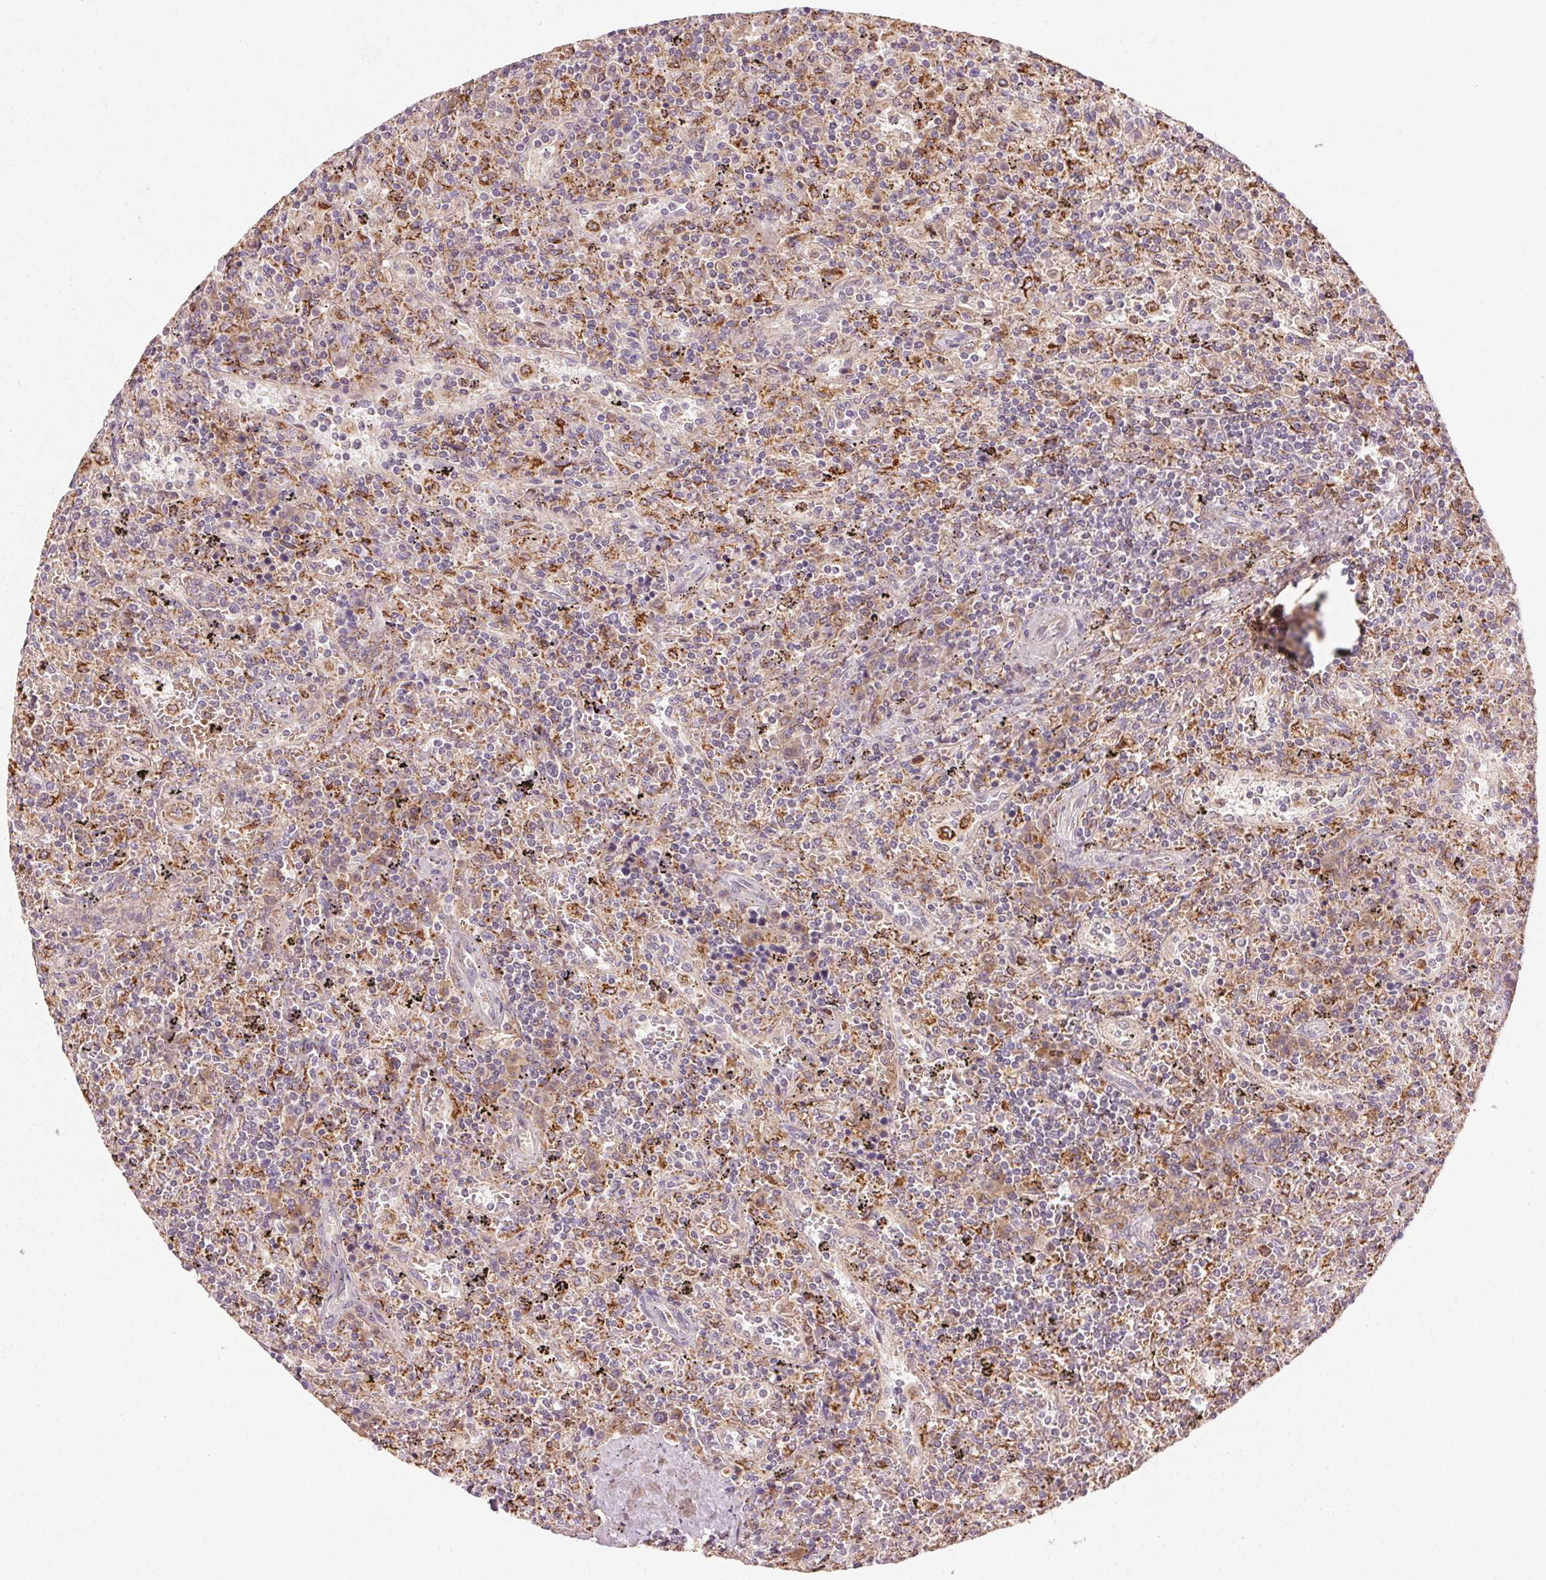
{"staining": {"intensity": "negative", "quantity": "none", "location": "none"}, "tissue": "lymphoma", "cell_type": "Tumor cells", "image_type": "cancer", "snomed": [{"axis": "morphology", "description": "Malignant lymphoma, non-Hodgkin's type, Low grade"}, {"axis": "topography", "description": "Spleen"}], "caption": "IHC photomicrograph of neoplastic tissue: low-grade malignant lymphoma, non-Hodgkin's type stained with DAB exhibits no significant protein positivity in tumor cells.", "gene": "REP15", "patient": {"sex": "male", "age": 62}}